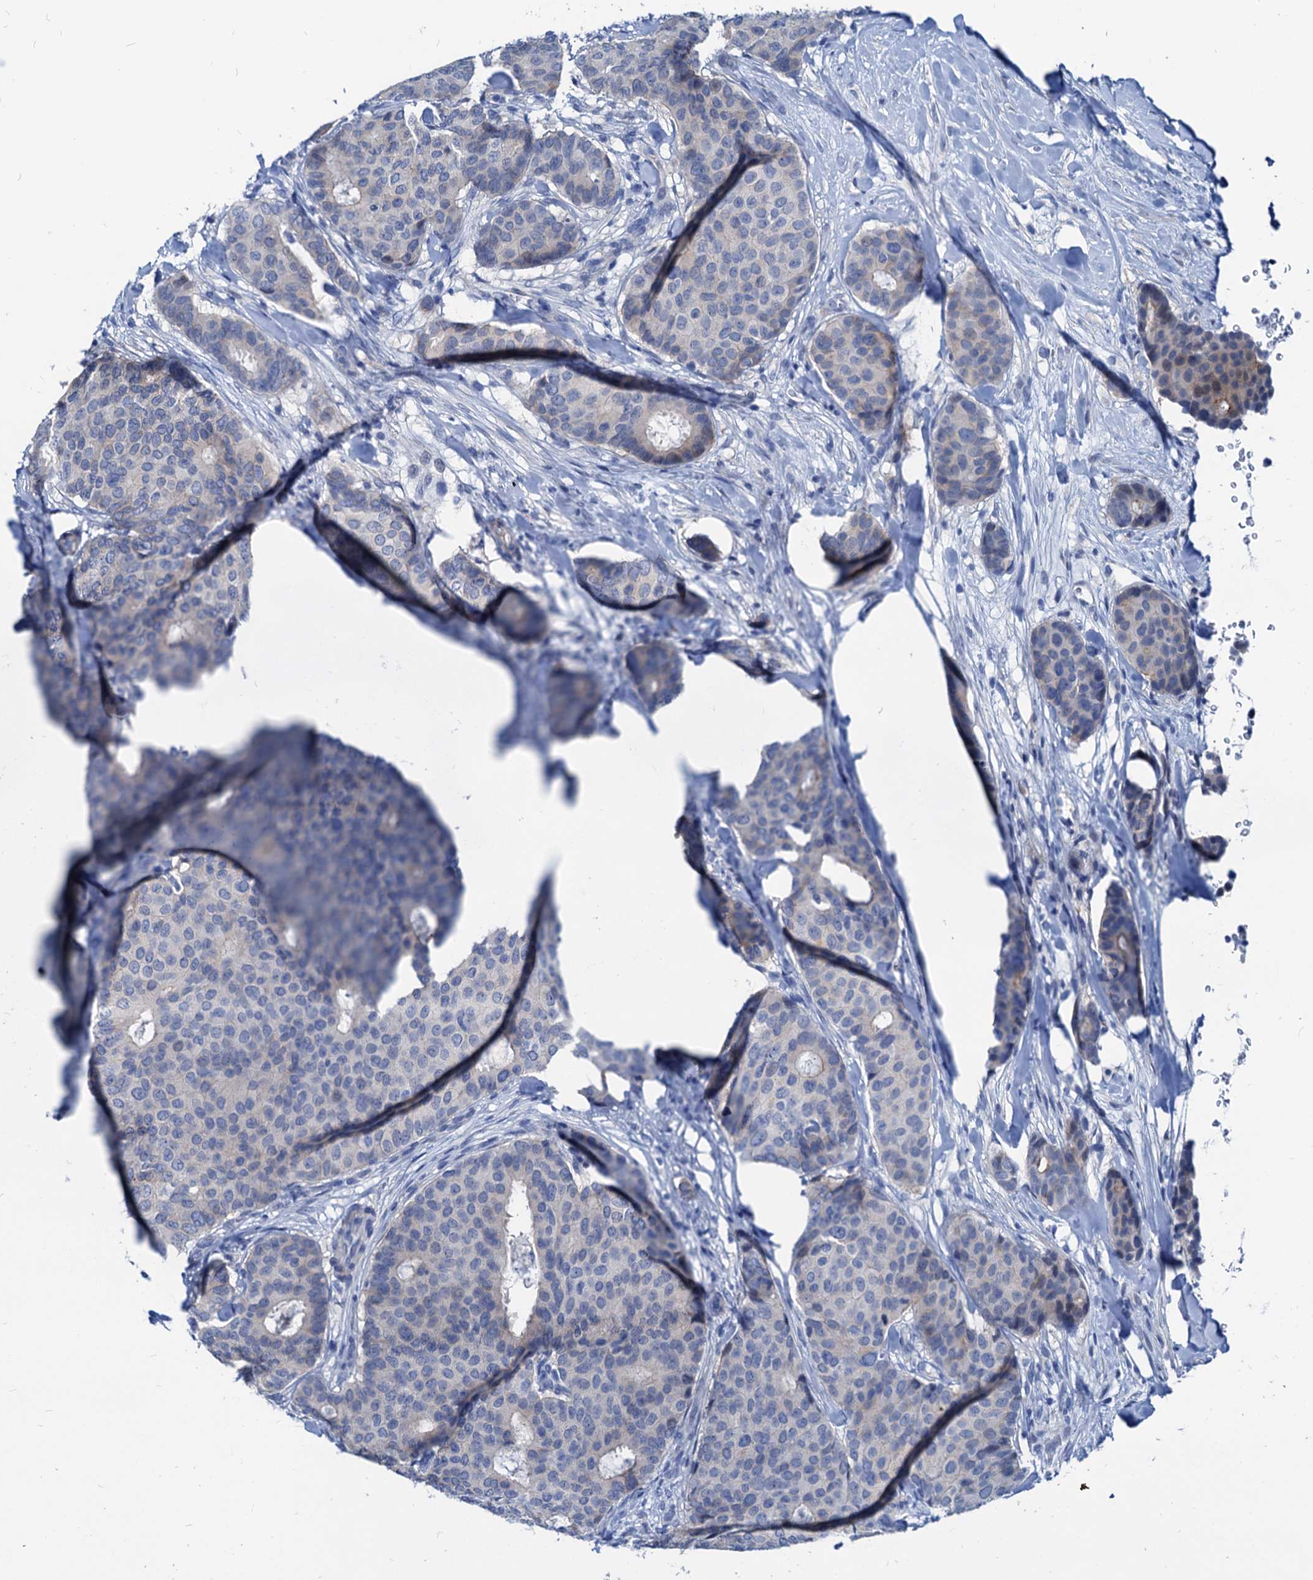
{"staining": {"intensity": "negative", "quantity": "none", "location": "none"}, "tissue": "breast cancer", "cell_type": "Tumor cells", "image_type": "cancer", "snomed": [{"axis": "morphology", "description": "Duct carcinoma"}, {"axis": "topography", "description": "Breast"}], "caption": "The image demonstrates no significant staining in tumor cells of breast cancer (intraductal carcinoma).", "gene": "HSF2", "patient": {"sex": "female", "age": 75}}